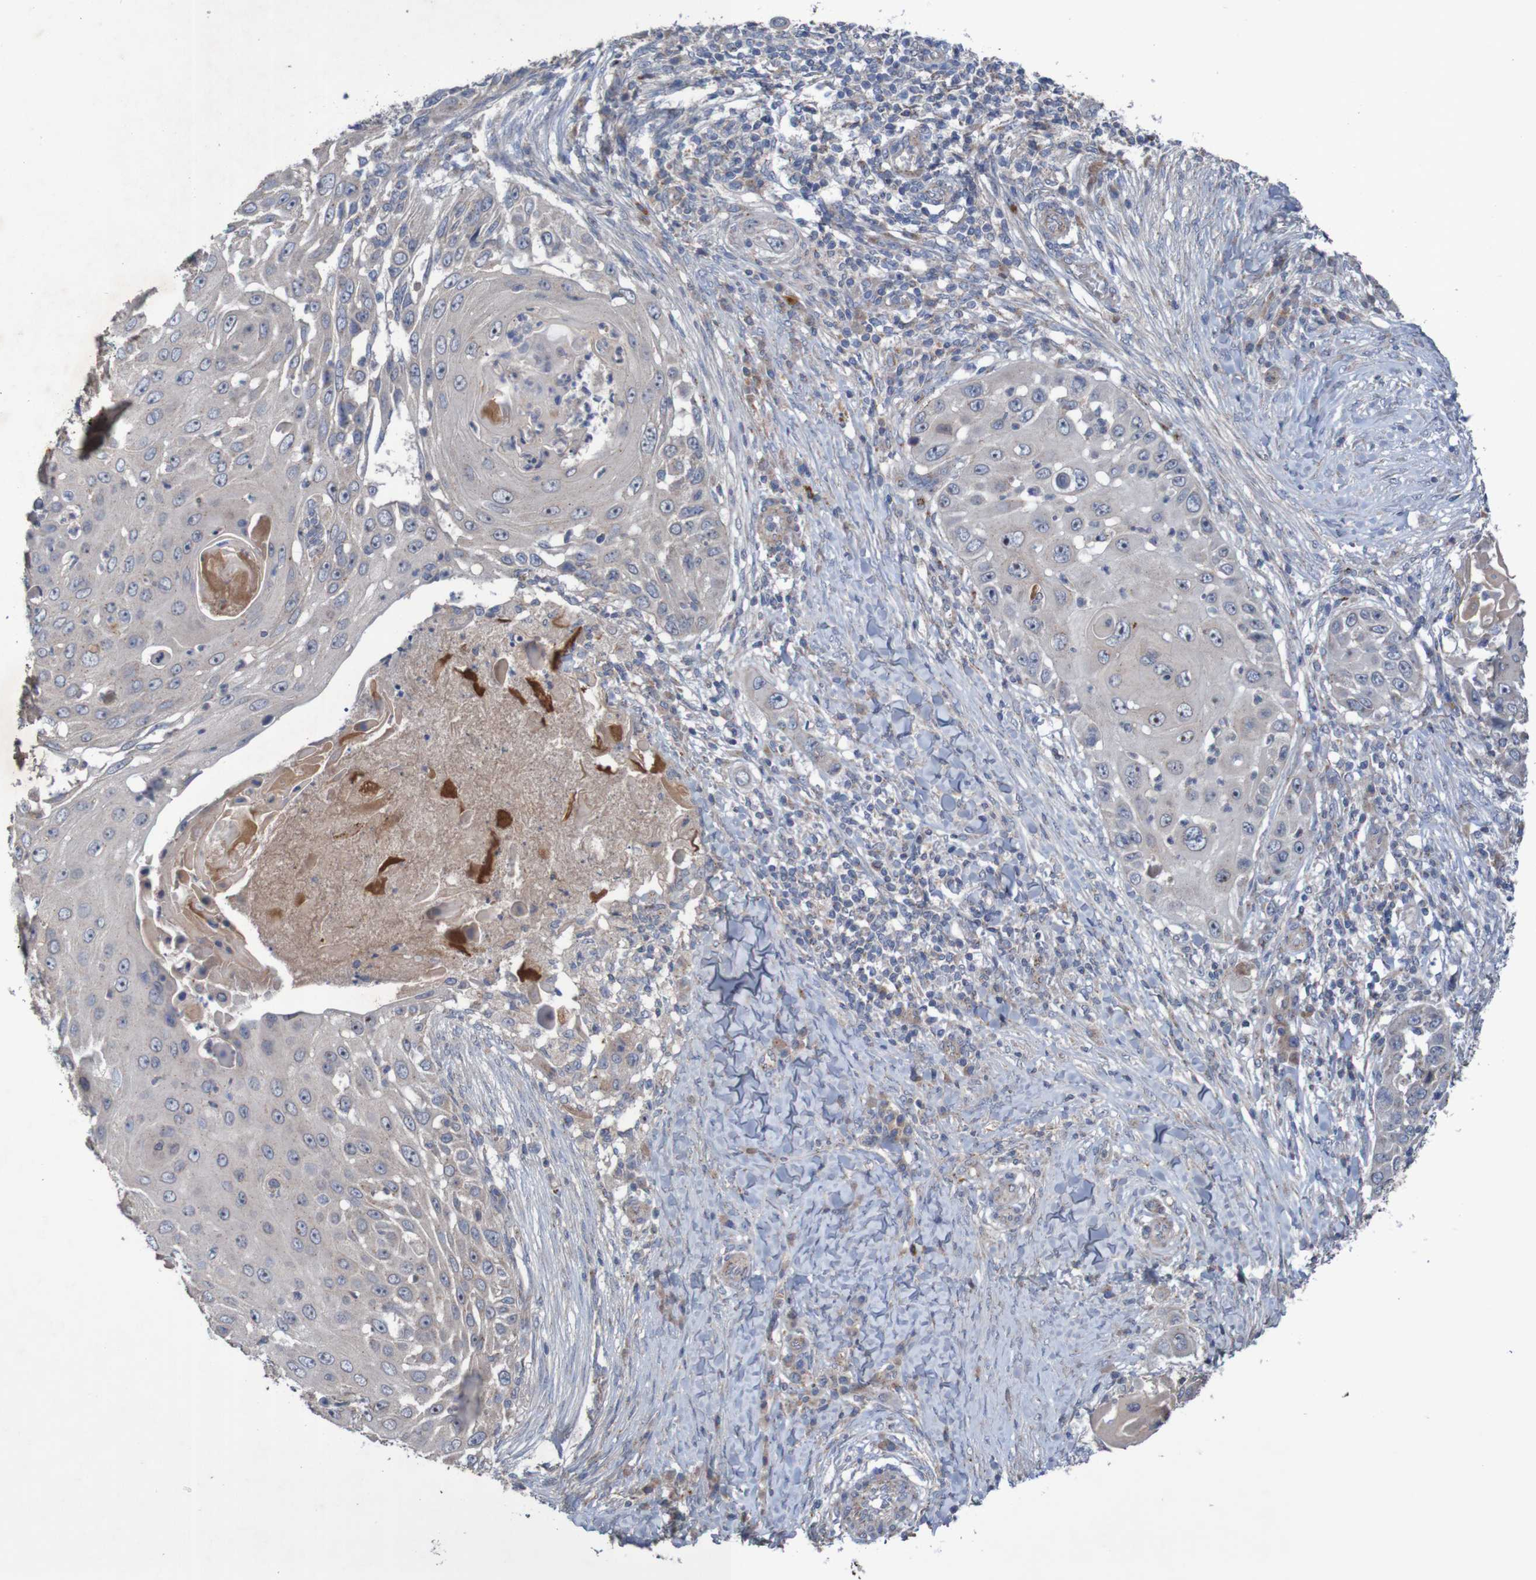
{"staining": {"intensity": "negative", "quantity": "none", "location": "none"}, "tissue": "skin cancer", "cell_type": "Tumor cells", "image_type": "cancer", "snomed": [{"axis": "morphology", "description": "Squamous cell carcinoma, NOS"}, {"axis": "topography", "description": "Skin"}], "caption": "Tumor cells are negative for brown protein staining in skin squamous cell carcinoma.", "gene": "ANGPT4", "patient": {"sex": "female", "age": 44}}